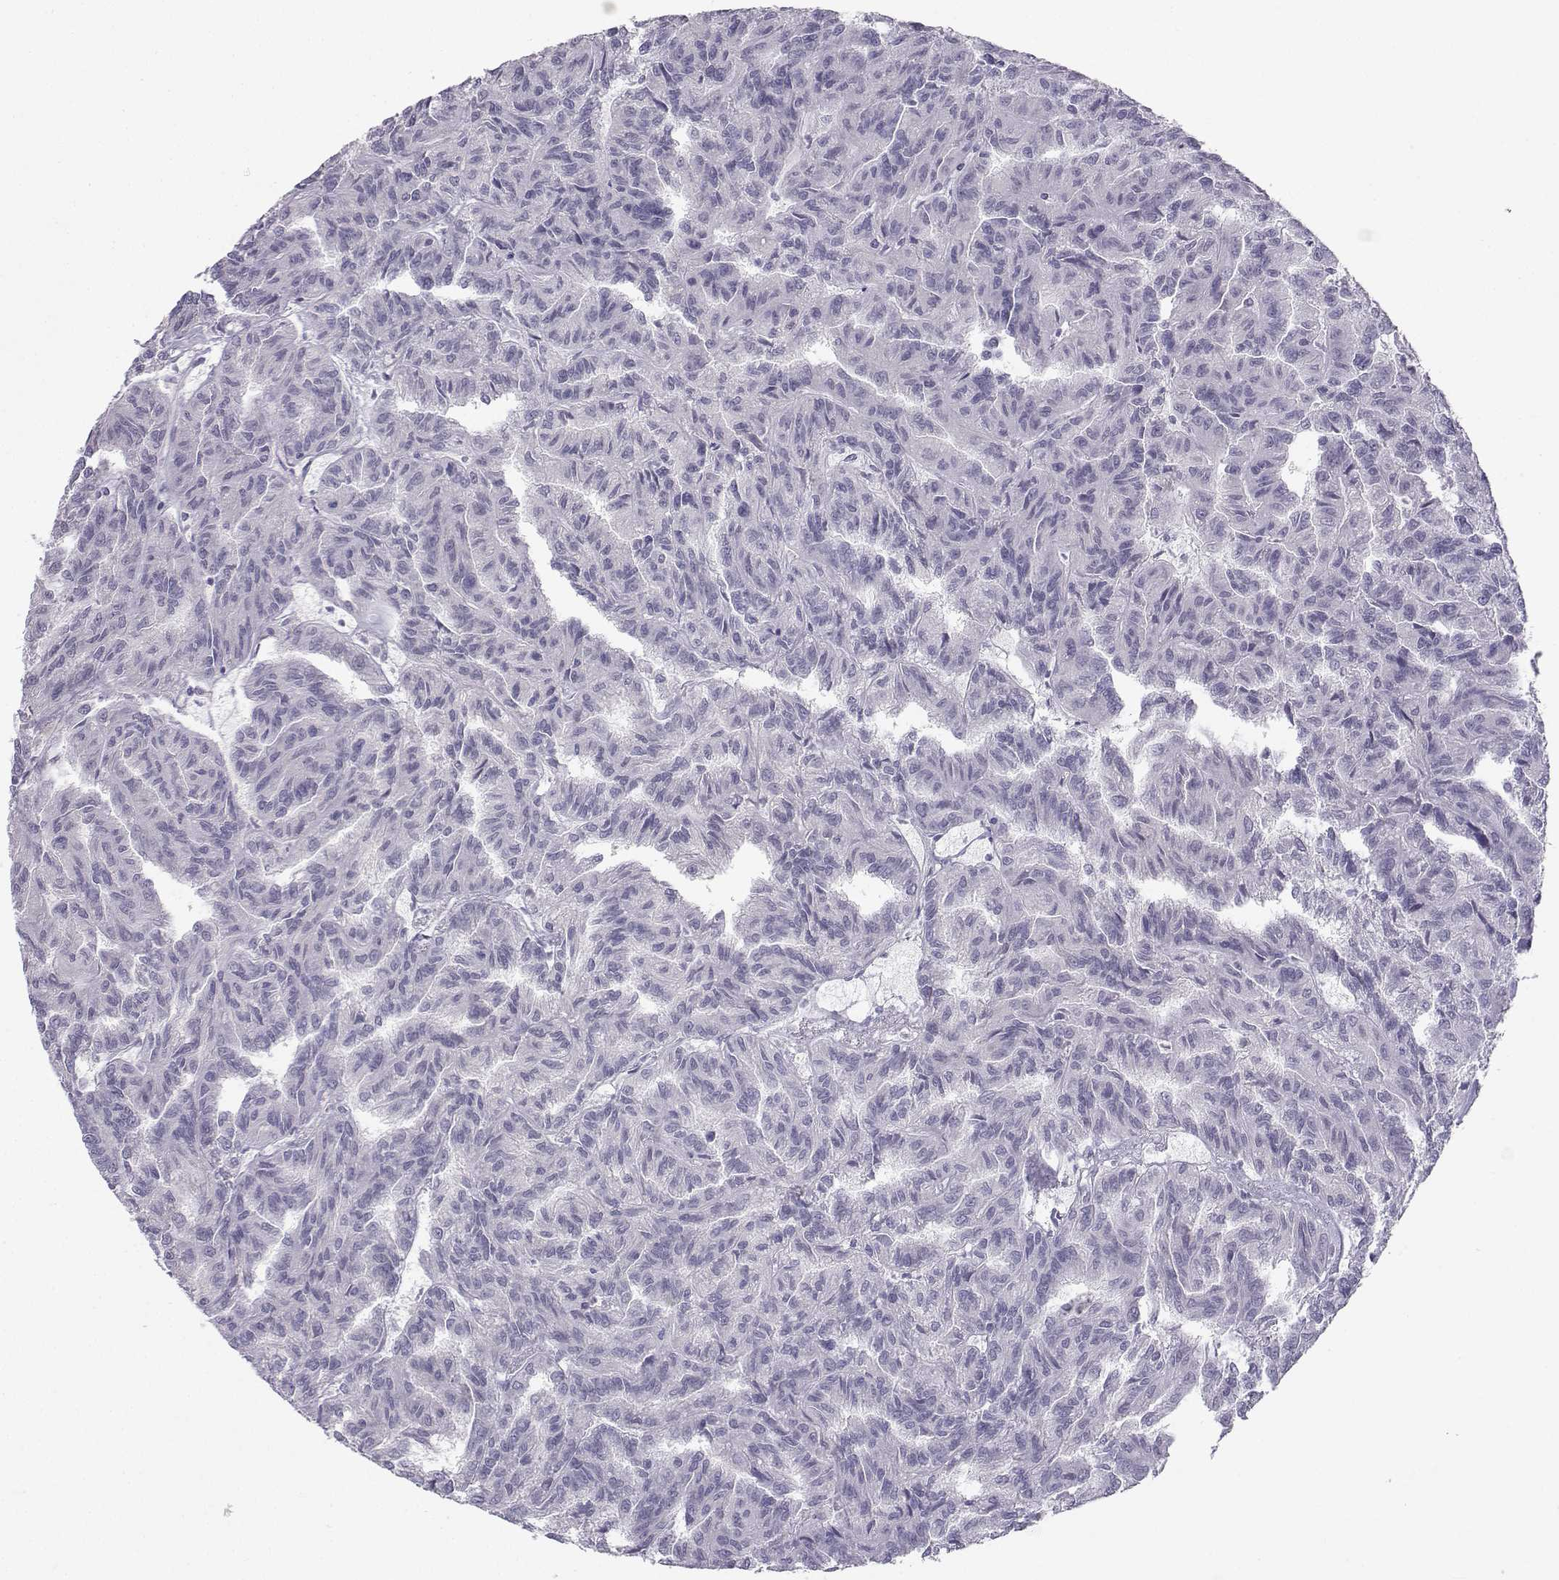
{"staining": {"intensity": "negative", "quantity": "none", "location": "none"}, "tissue": "renal cancer", "cell_type": "Tumor cells", "image_type": "cancer", "snomed": [{"axis": "morphology", "description": "Adenocarcinoma, NOS"}, {"axis": "topography", "description": "Kidney"}], "caption": "This is a histopathology image of IHC staining of renal cancer (adenocarcinoma), which shows no positivity in tumor cells.", "gene": "SYCE1", "patient": {"sex": "male", "age": 79}}